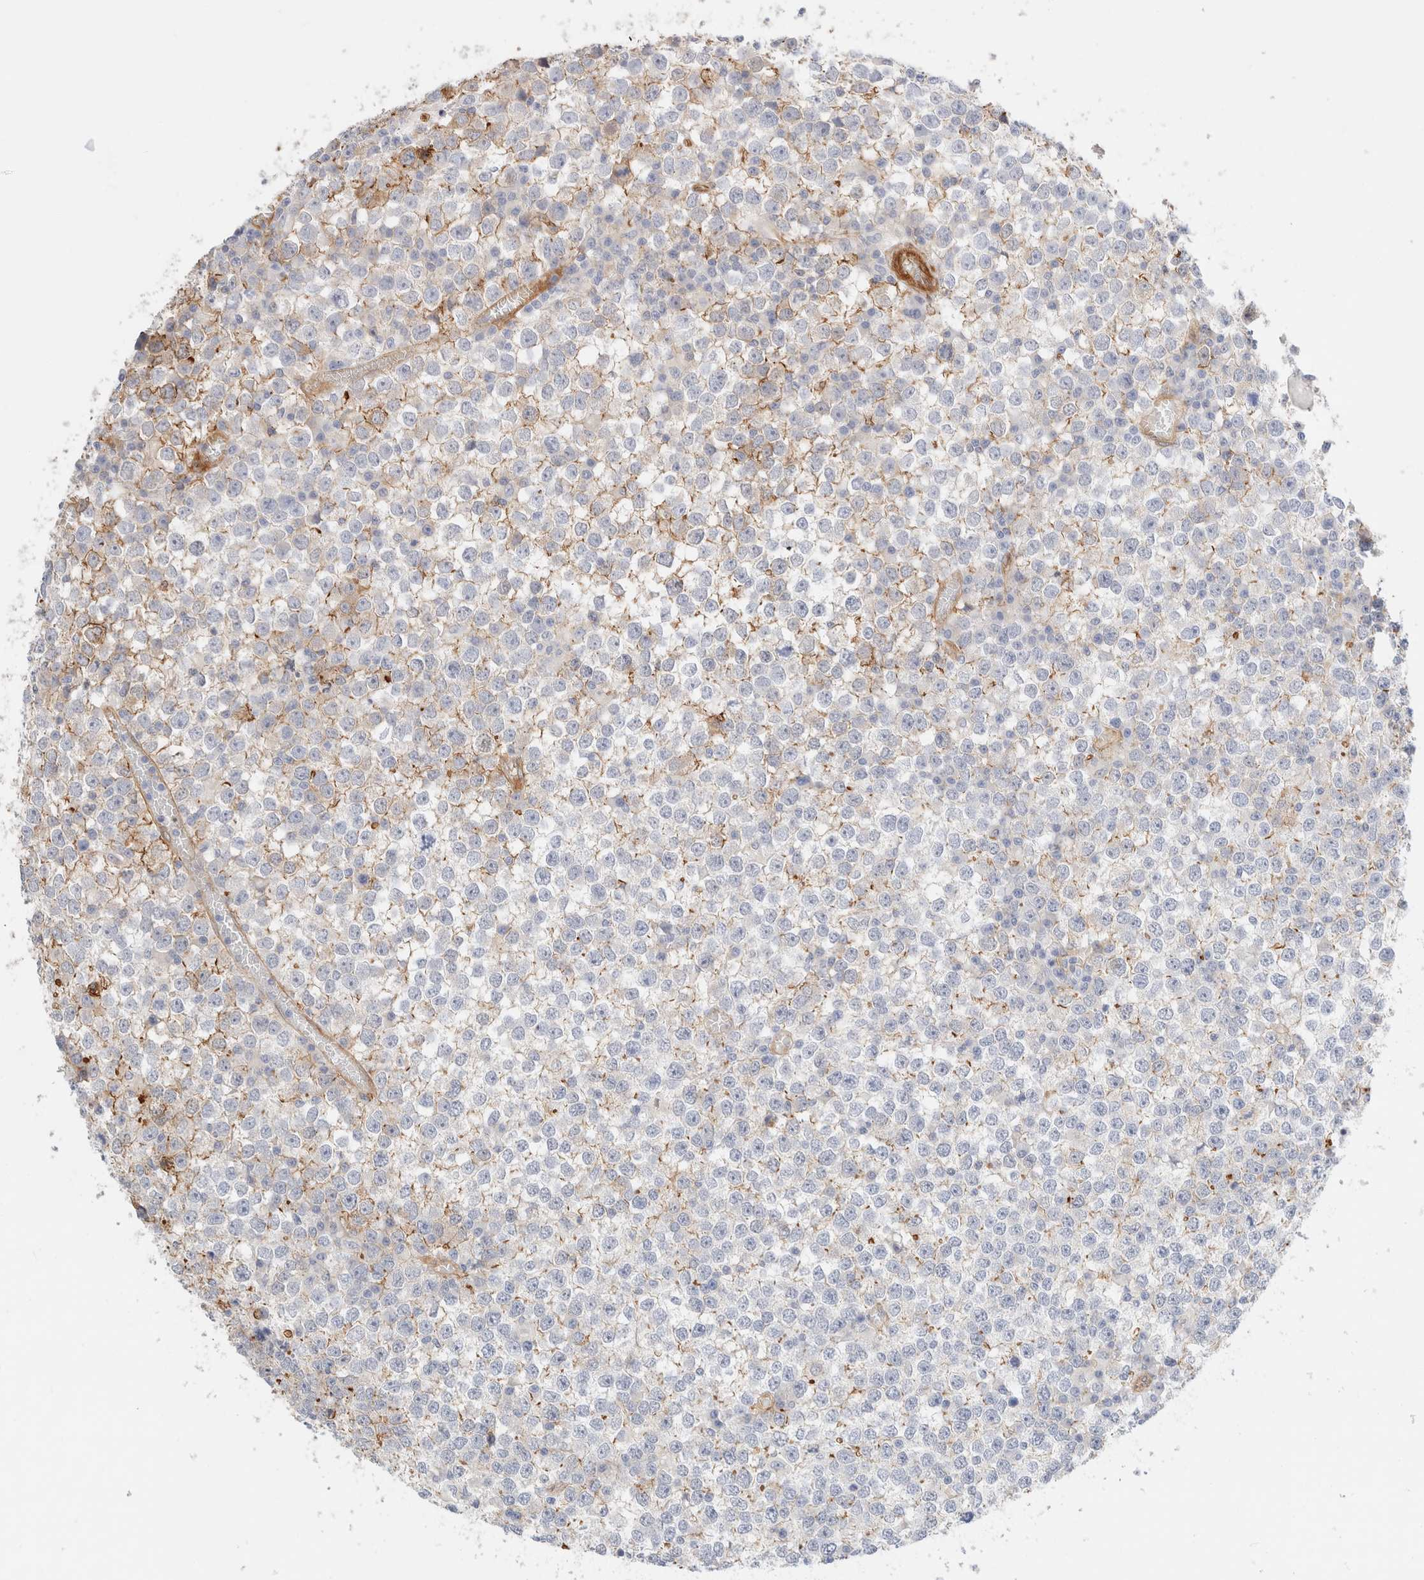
{"staining": {"intensity": "weak", "quantity": "<25%", "location": "cytoplasmic/membranous"}, "tissue": "testis cancer", "cell_type": "Tumor cells", "image_type": "cancer", "snomed": [{"axis": "morphology", "description": "Seminoma, NOS"}, {"axis": "topography", "description": "Testis"}], "caption": "High magnification brightfield microscopy of testis seminoma stained with DAB (brown) and counterstained with hematoxylin (blue): tumor cells show no significant staining.", "gene": "LMCD1", "patient": {"sex": "male", "age": 65}}